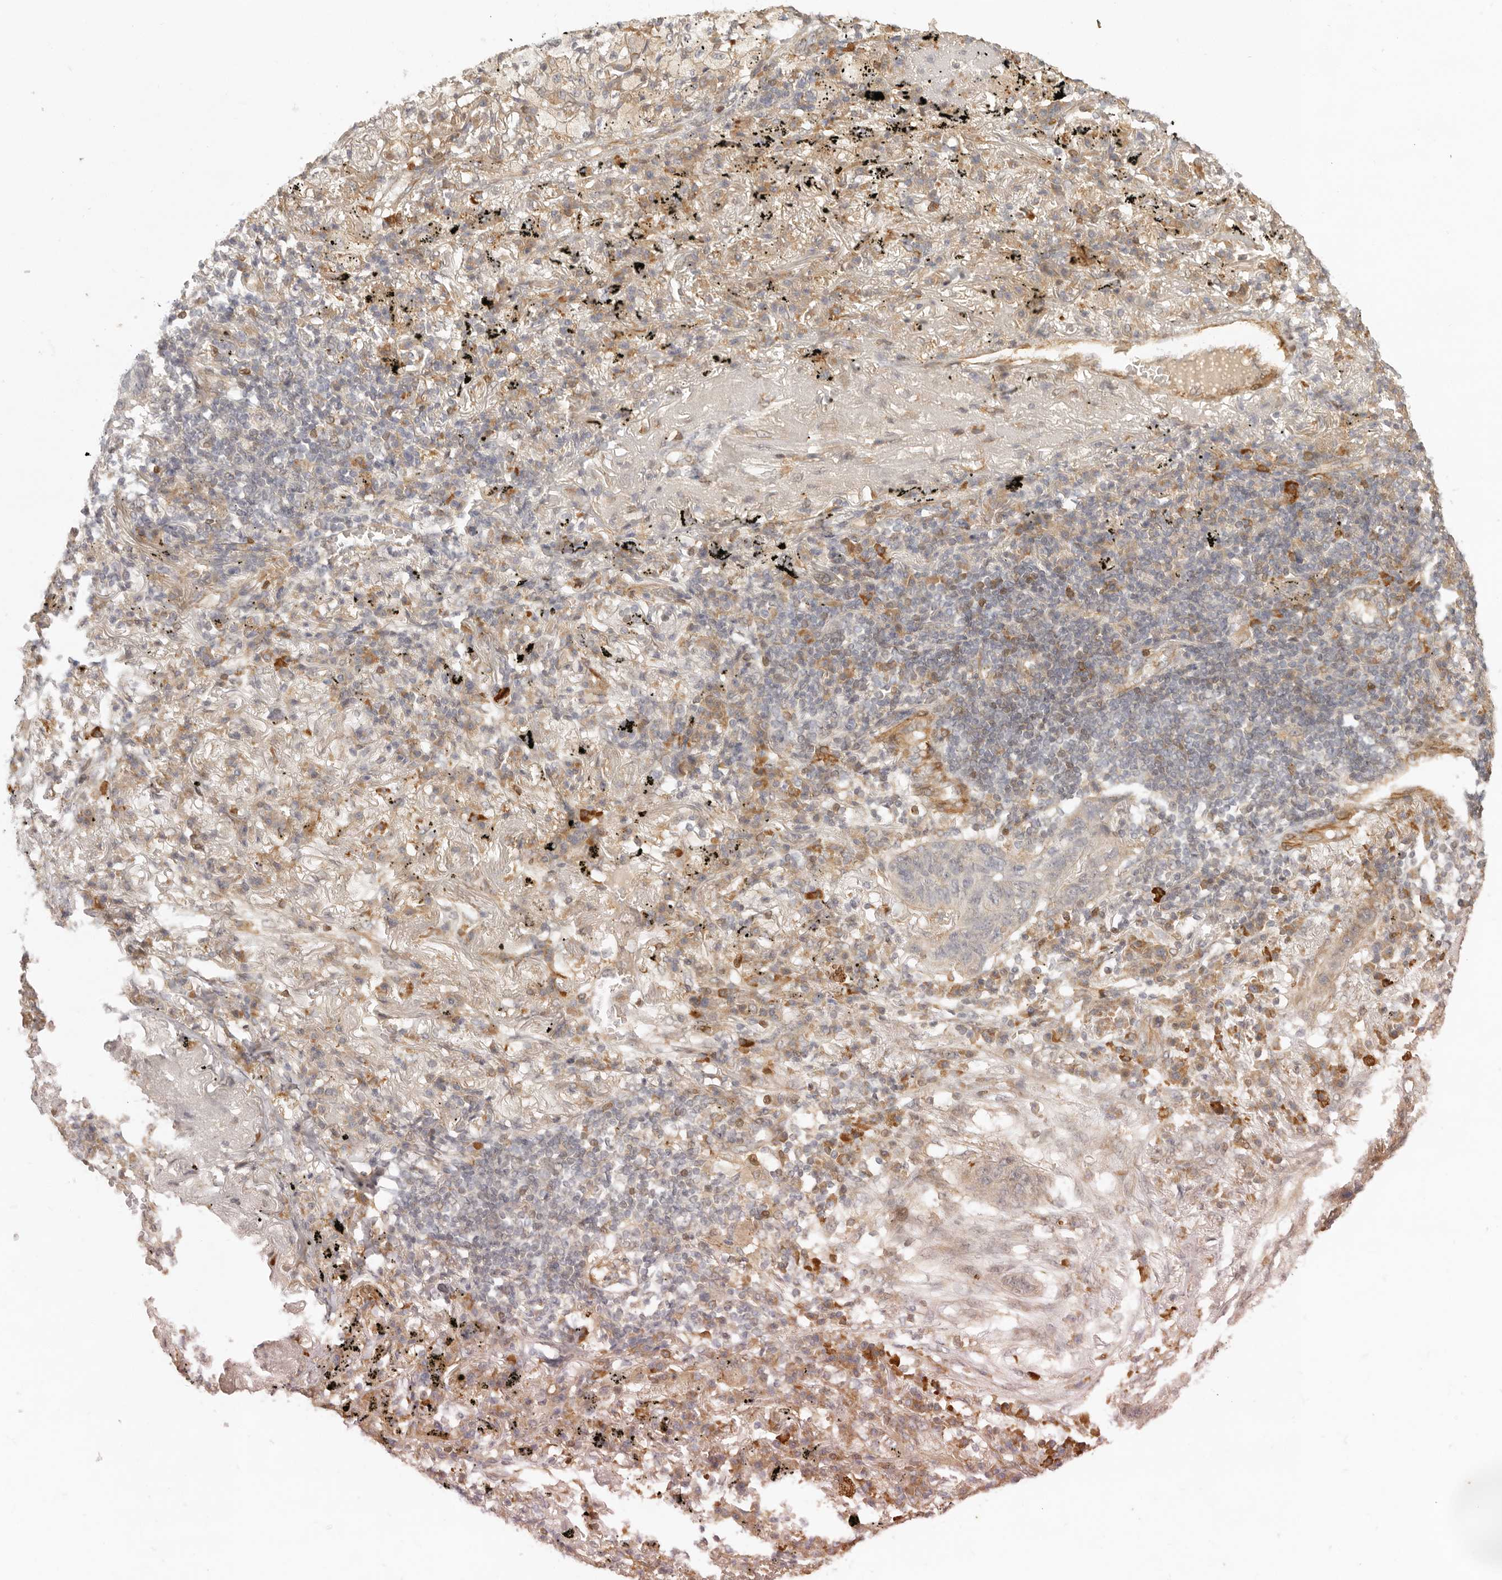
{"staining": {"intensity": "weak", "quantity": "<25%", "location": "nuclear"}, "tissue": "lung cancer", "cell_type": "Tumor cells", "image_type": "cancer", "snomed": [{"axis": "morphology", "description": "Squamous cell carcinoma, NOS"}, {"axis": "topography", "description": "Lung"}], "caption": "The histopathology image reveals no significant positivity in tumor cells of squamous cell carcinoma (lung).", "gene": "AHDC1", "patient": {"sex": "female", "age": 63}}